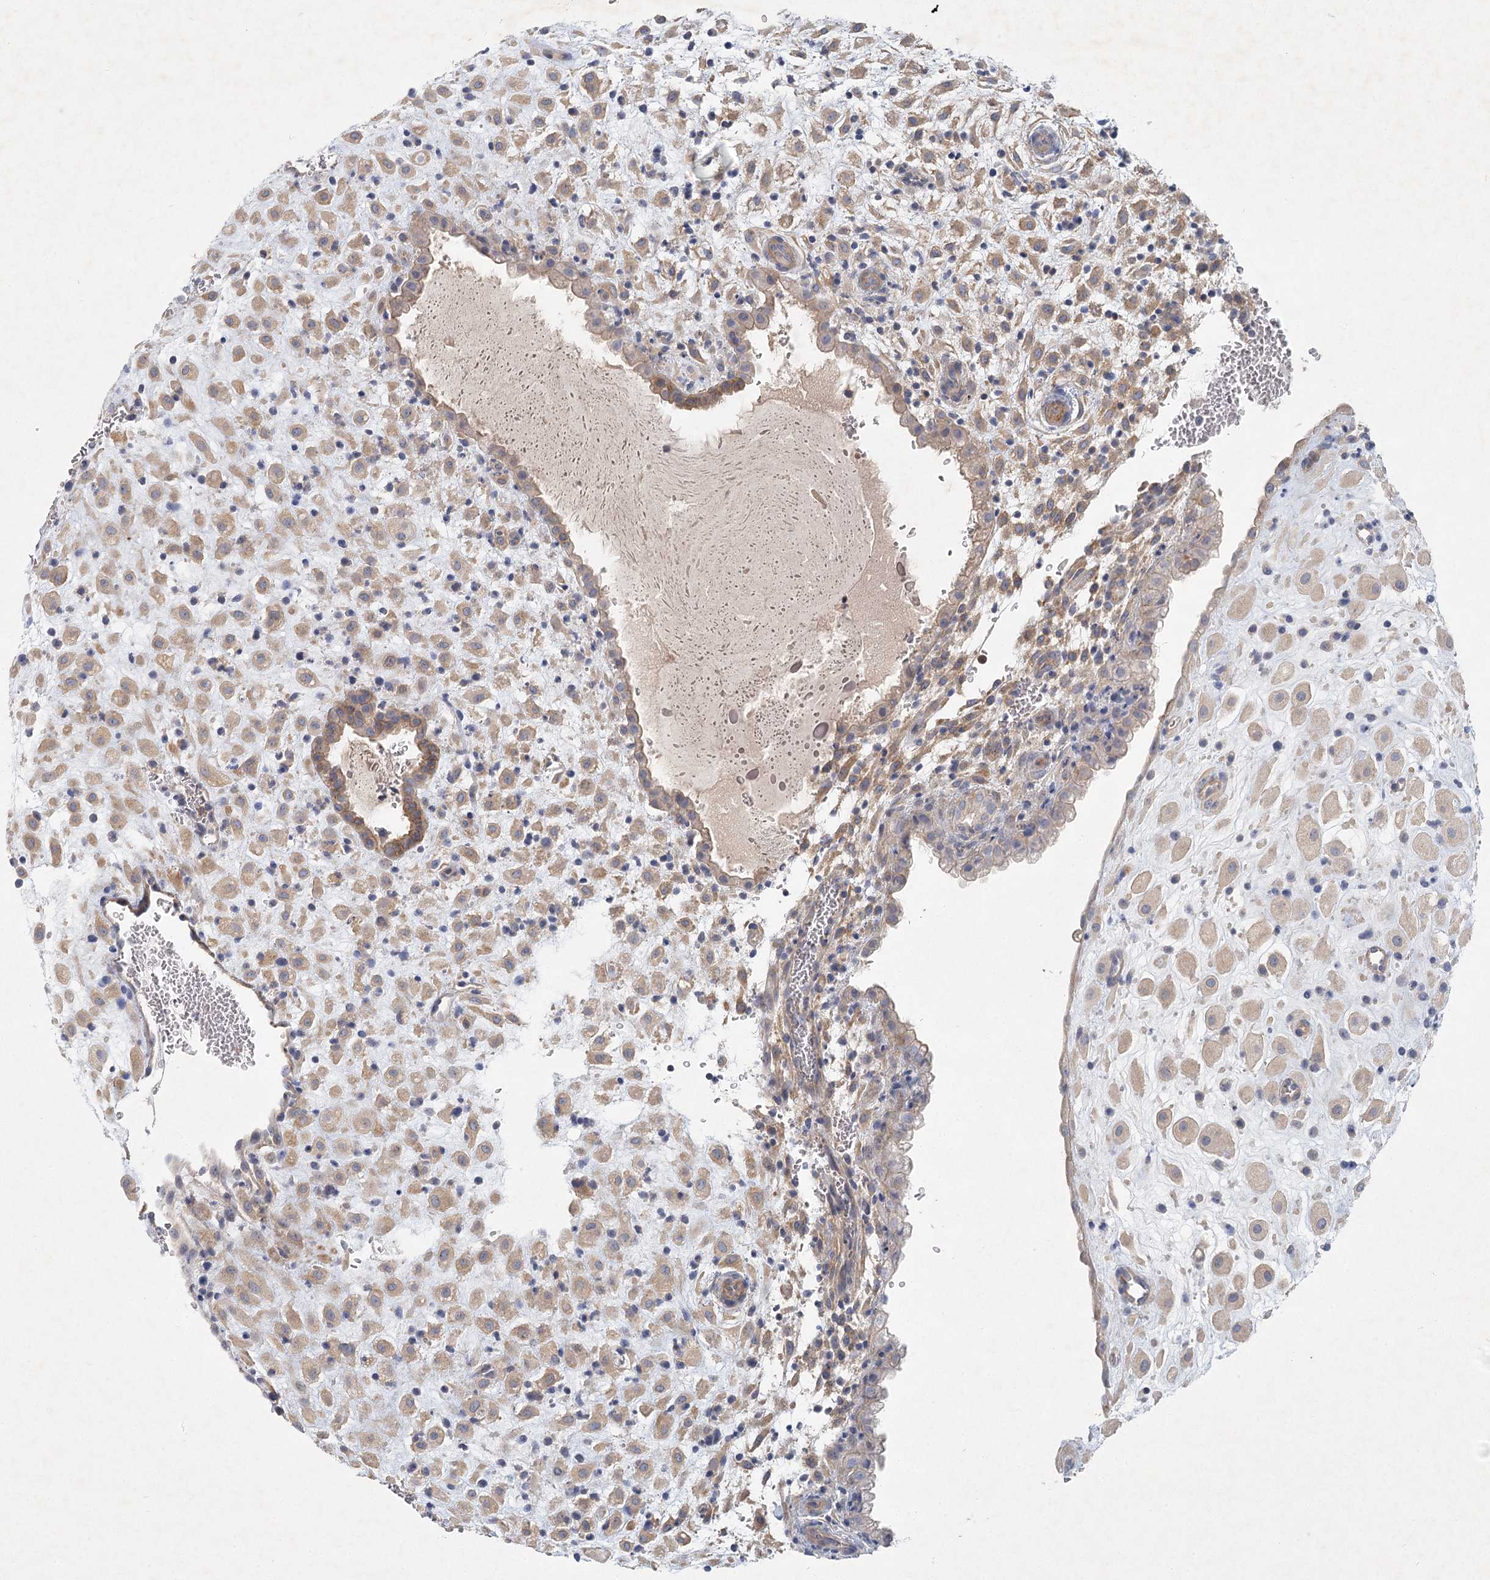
{"staining": {"intensity": "weak", "quantity": "<25%", "location": "cytoplasmic/membranous"}, "tissue": "placenta", "cell_type": "Decidual cells", "image_type": "normal", "snomed": [{"axis": "morphology", "description": "Normal tissue, NOS"}, {"axis": "topography", "description": "Placenta"}], "caption": "An image of human placenta is negative for staining in decidual cells. (Stains: DAB (3,3'-diaminobenzidine) immunohistochemistry (IHC) with hematoxylin counter stain, Microscopy: brightfield microscopy at high magnification).", "gene": "DNMBP", "patient": {"sex": "female", "age": 35}}